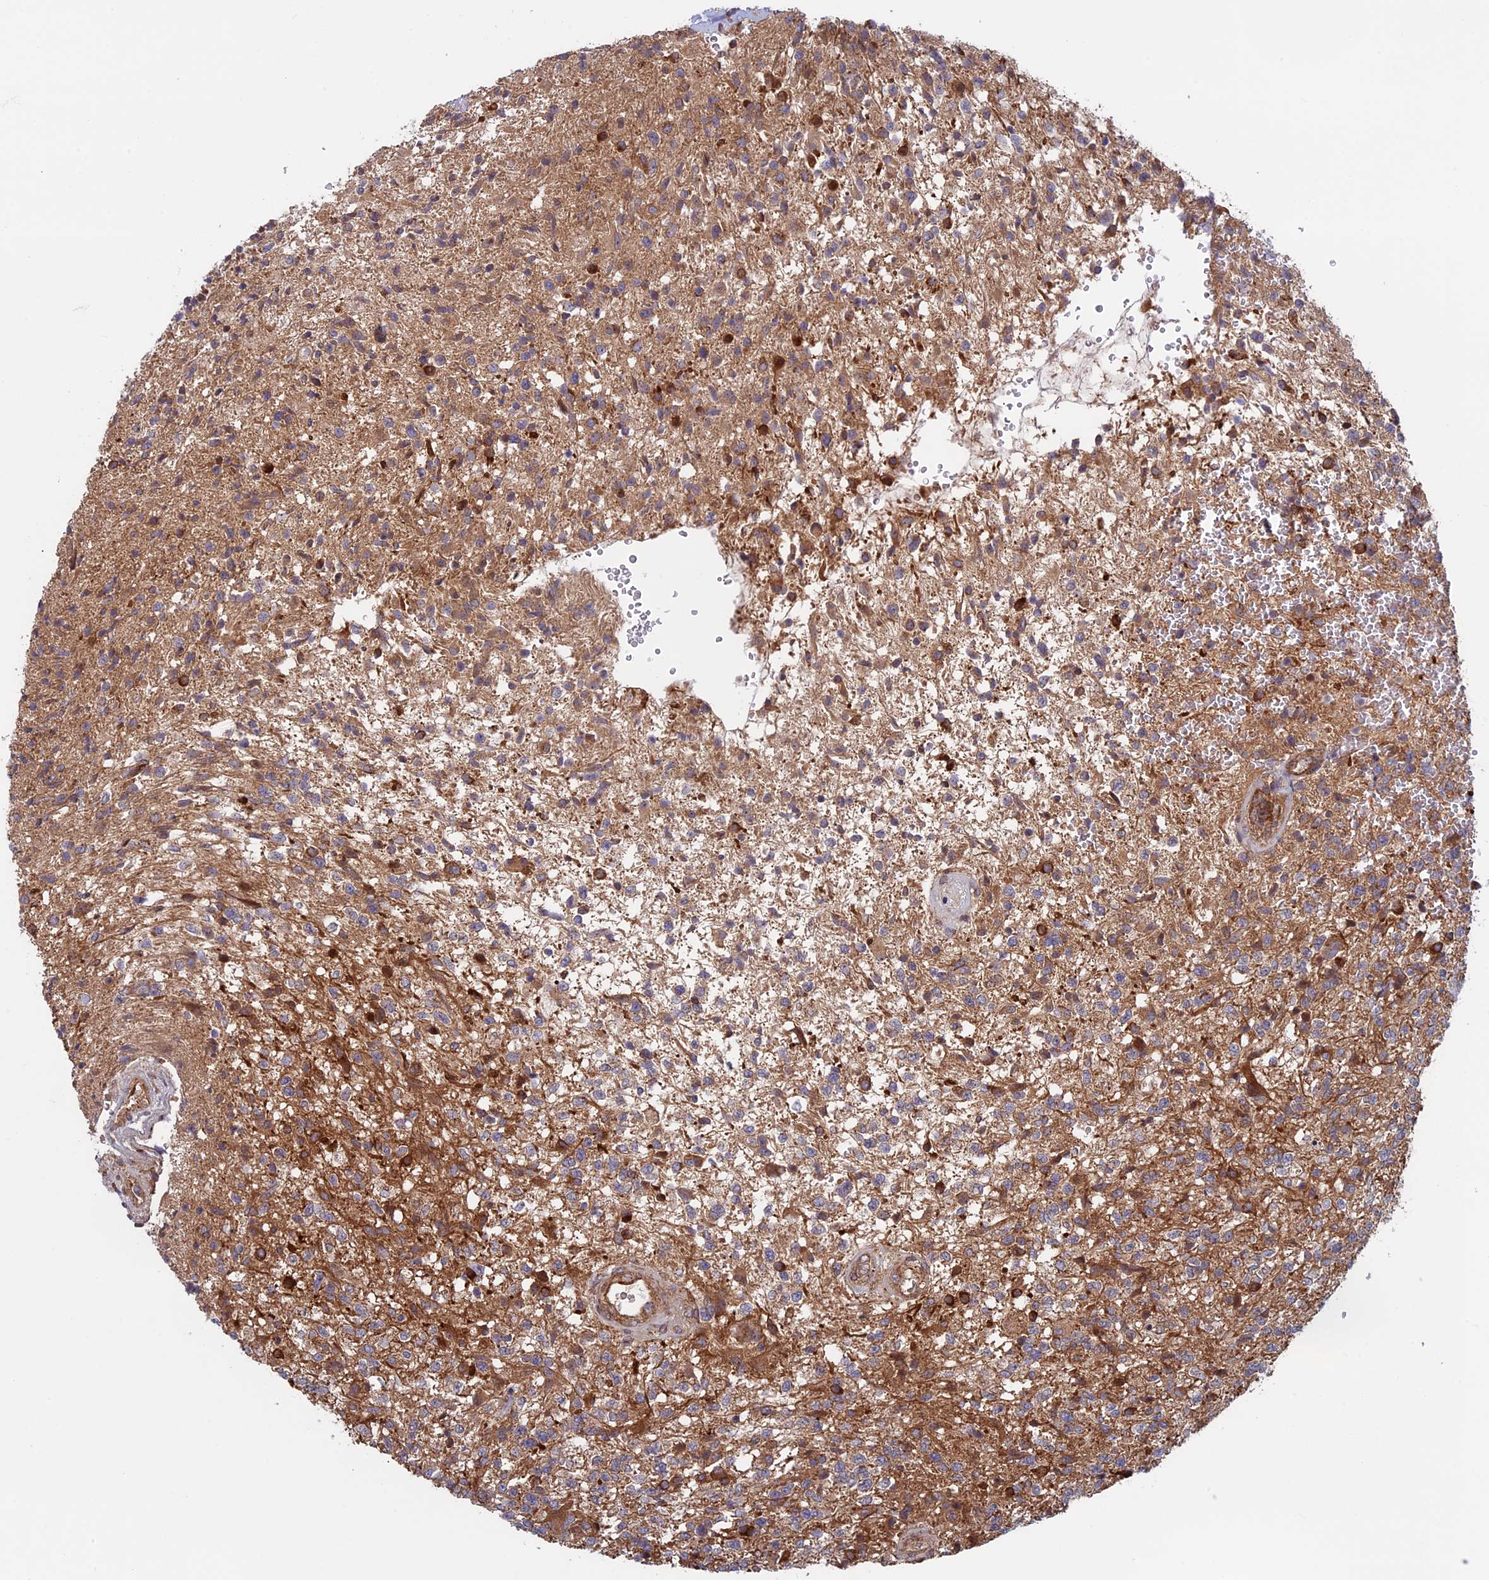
{"staining": {"intensity": "moderate", "quantity": ">75%", "location": "cytoplasmic/membranous"}, "tissue": "glioma", "cell_type": "Tumor cells", "image_type": "cancer", "snomed": [{"axis": "morphology", "description": "Glioma, malignant, High grade"}, {"axis": "topography", "description": "Brain"}], "caption": "High-power microscopy captured an IHC photomicrograph of glioma, revealing moderate cytoplasmic/membranous staining in approximately >75% of tumor cells.", "gene": "CCDC8", "patient": {"sex": "male", "age": 56}}